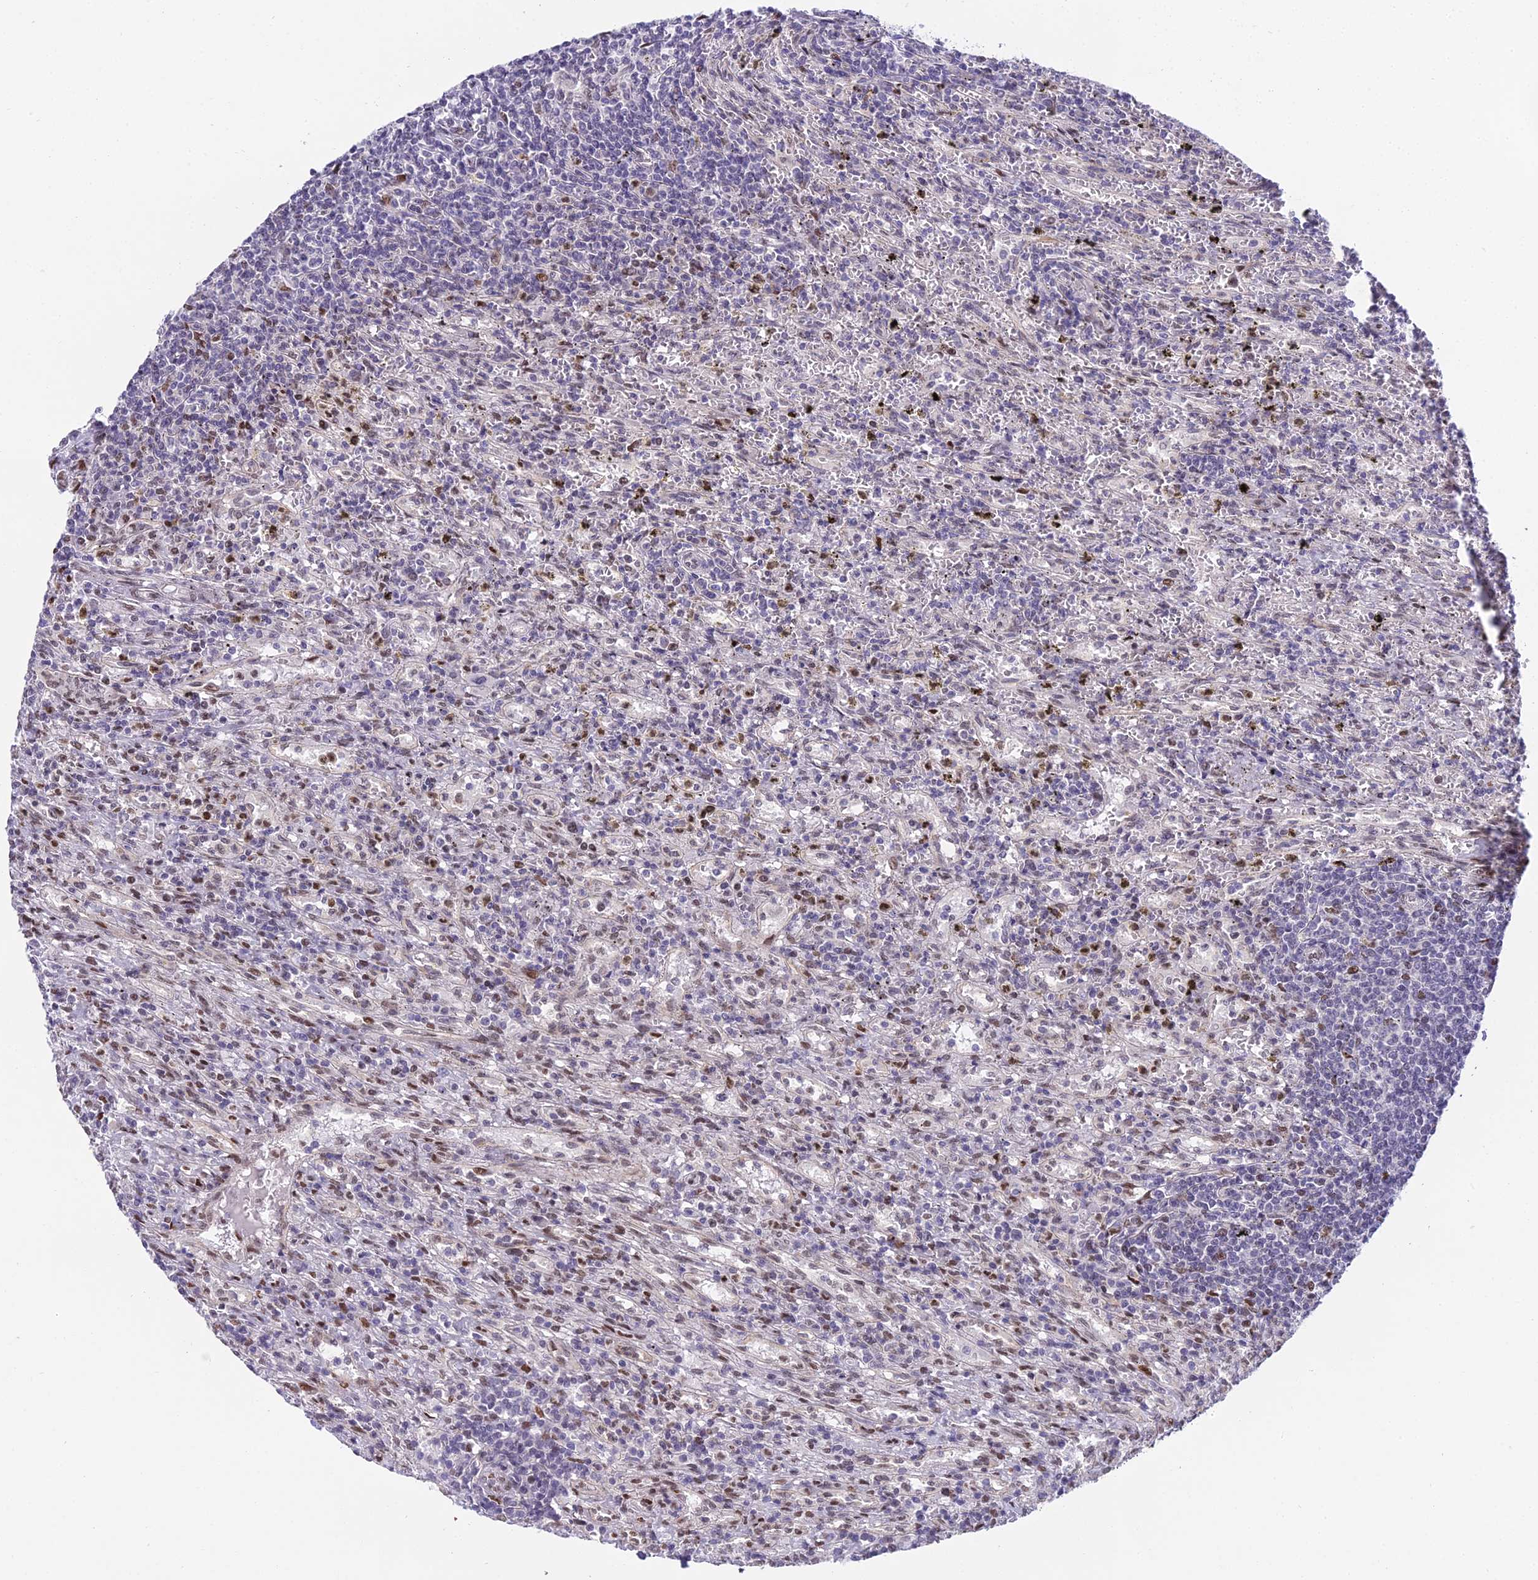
{"staining": {"intensity": "negative", "quantity": "none", "location": "none"}, "tissue": "lymphoma", "cell_type": "Tumor cells", "image_type": "cancer", "snomed": [{"axis": "morphology", "description": "Malignant lymphoma, non-Hodgkin's type, Low grade"}, {"axis": "topography", "description": "Spleen"}], "caption": "Protein analysis of malignant lymphoma, non-Hodgkin's type (low-grade) demonstrates no significant positivity in tumor cells.", "gene": "ZNF707", "patient": {"sex": "male", "age": 76}}